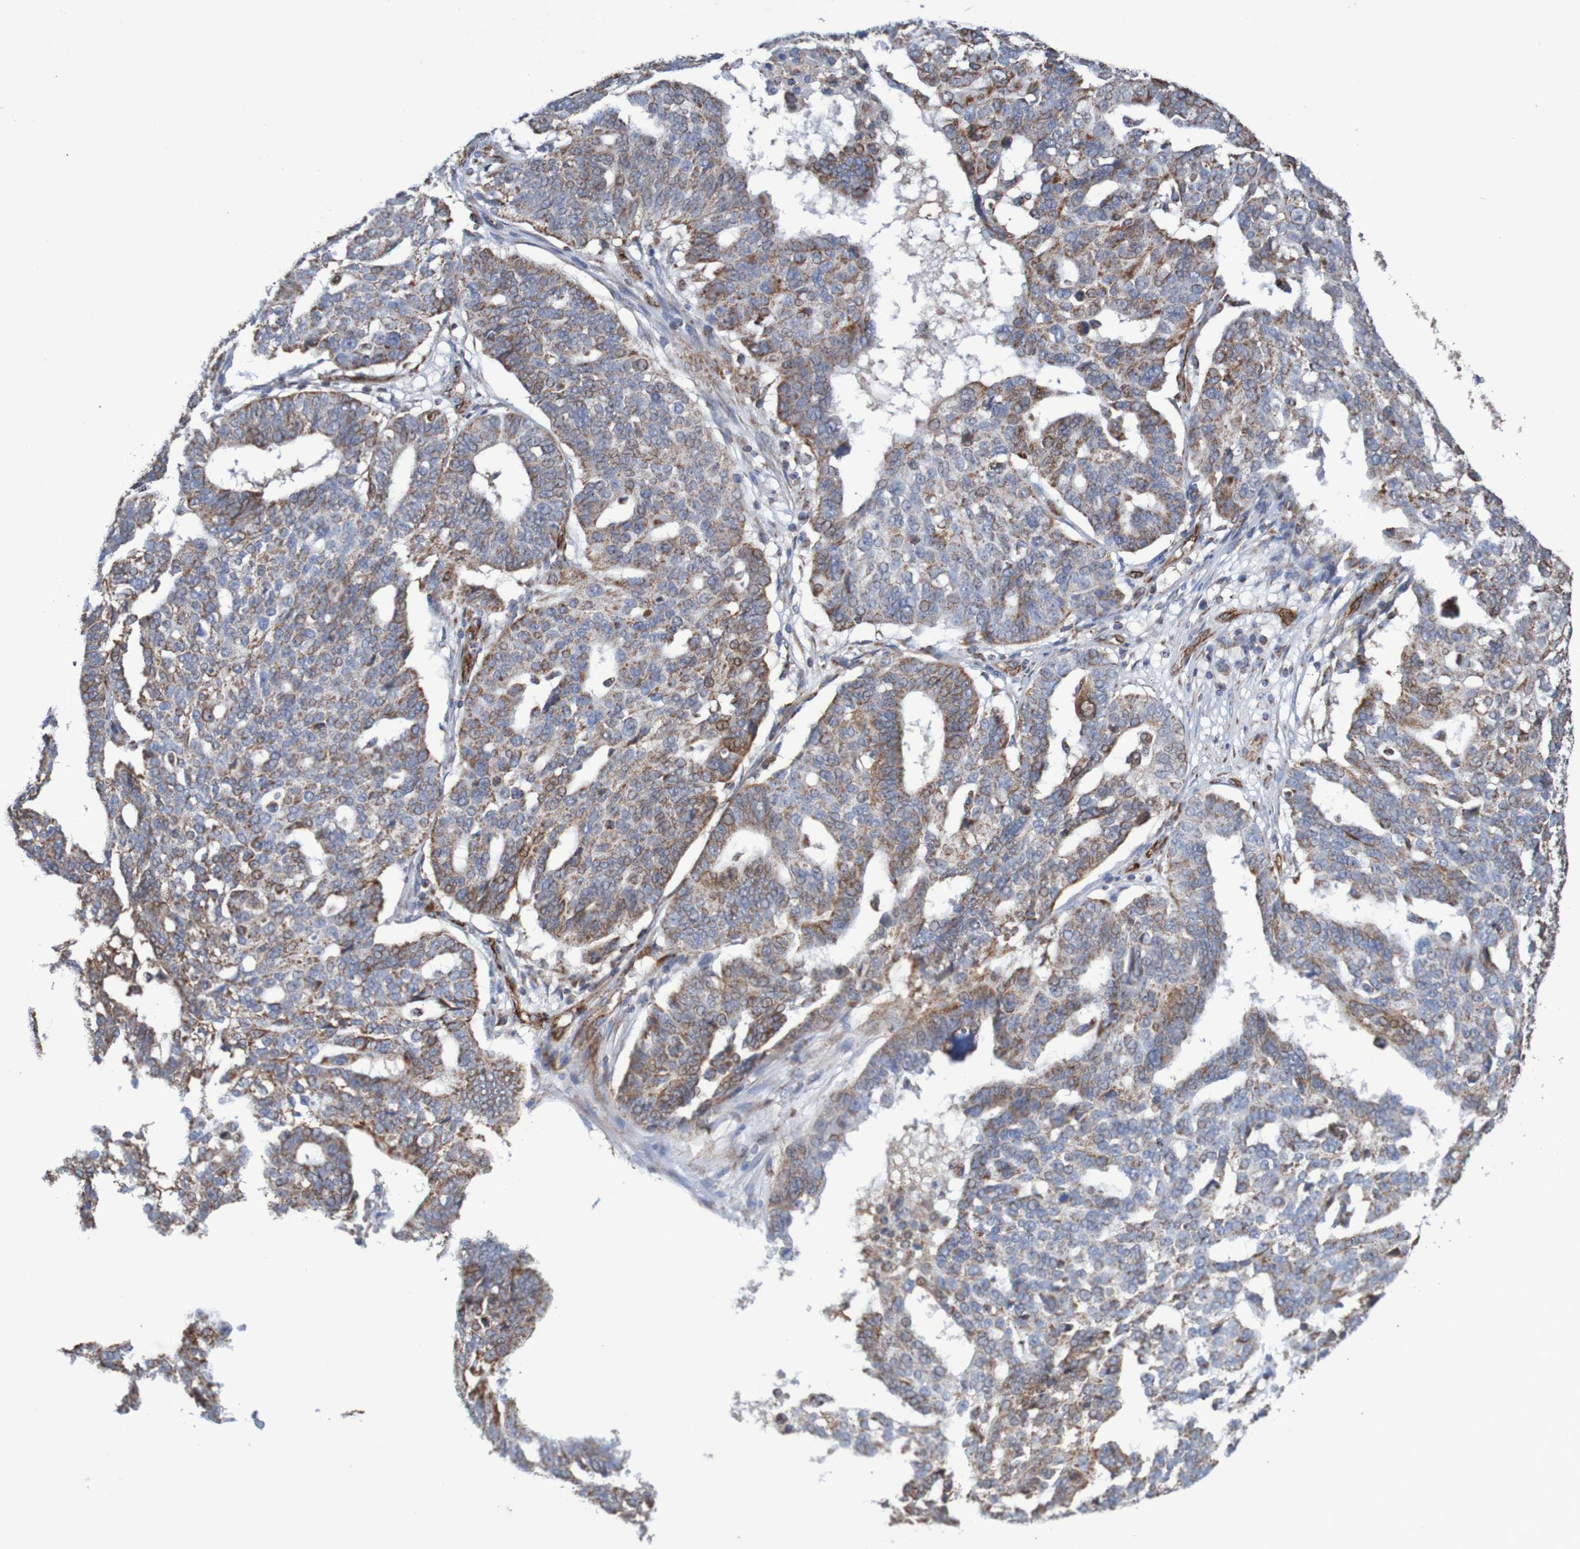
{"staining": {"intensity": "moderate", "quantity": "25%-75%", "location": "cytoplasmic/membranous"}, "tissue": "ovarian cancer", "cell_type": "Tumor cells", "image_type": "cancer", "snomed": [{"axis": "morphology", "description": "Cystadenocarcinoma, serous, NOS"}, {"axis": "topography", "description": "Ovary"}], "caption": "Protein expression analysis of human ovarian cancer reveals moderate cytoplasmic/membranous staining in about 25%-75% of tumor cells.", "gene": "MMEL1", "patient": {"sex": "female", "age": 59}}